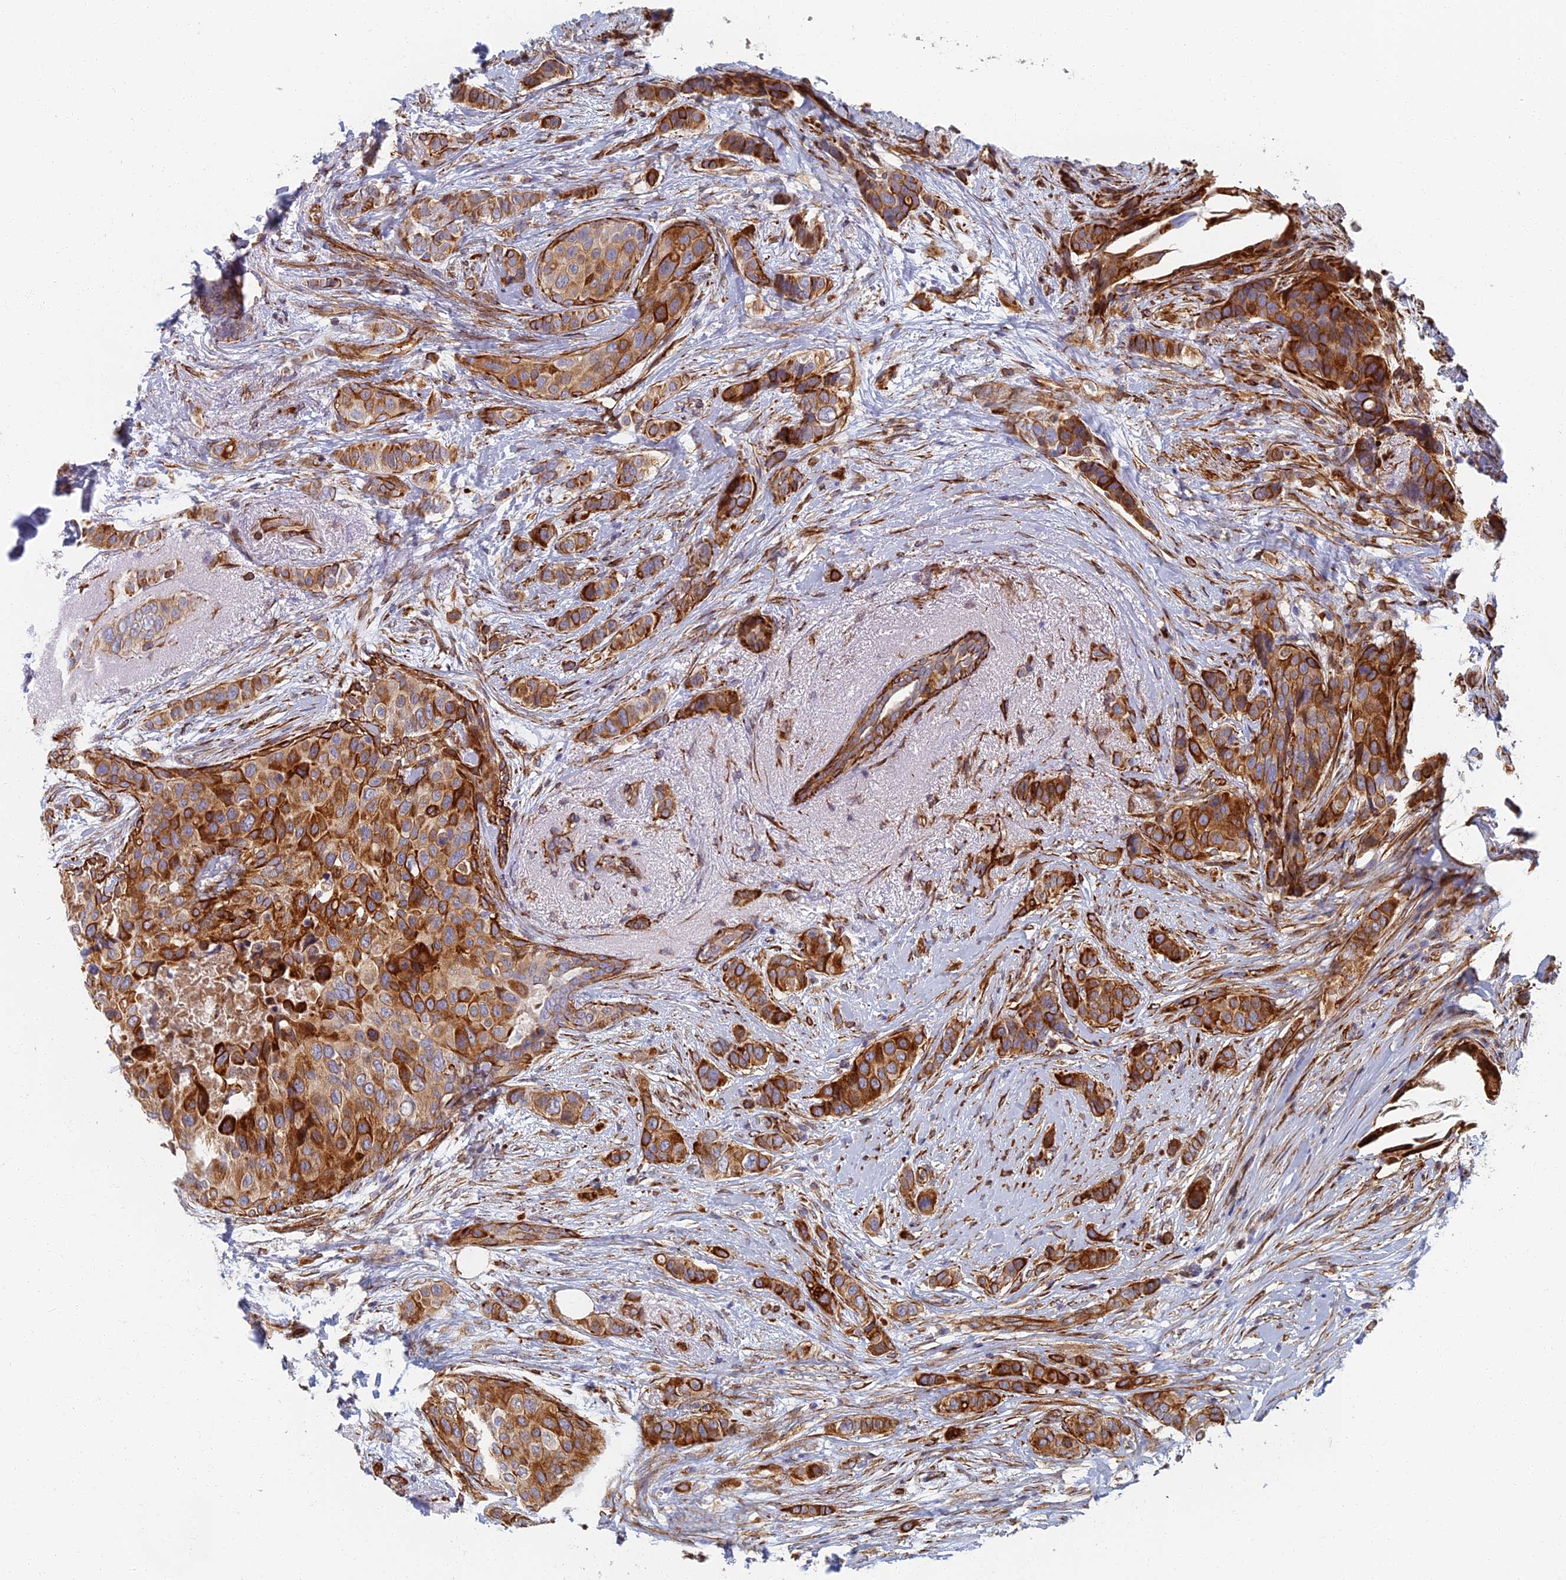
{"staining": {"intensity": "strong", "quantity": "25%-75%", "location": "cytoplasmic/membranous"}, "tissue": "breast cancer", "cell_type": "Tumor cells", "image_type": "cancer", "snomed": [{"axis": "morphology", "description": "Lobular carcinoma"}, {"axis": "topography", "description": "Breast"}], "caption": "Breast cancer was stained to show a protein in brown. There is high levels of strong cytoplasmic/membranous staining in about 25%-75% of tumor cells.", "gene": "ABCB10", "patient": {"sex": "female", "age": 51}}